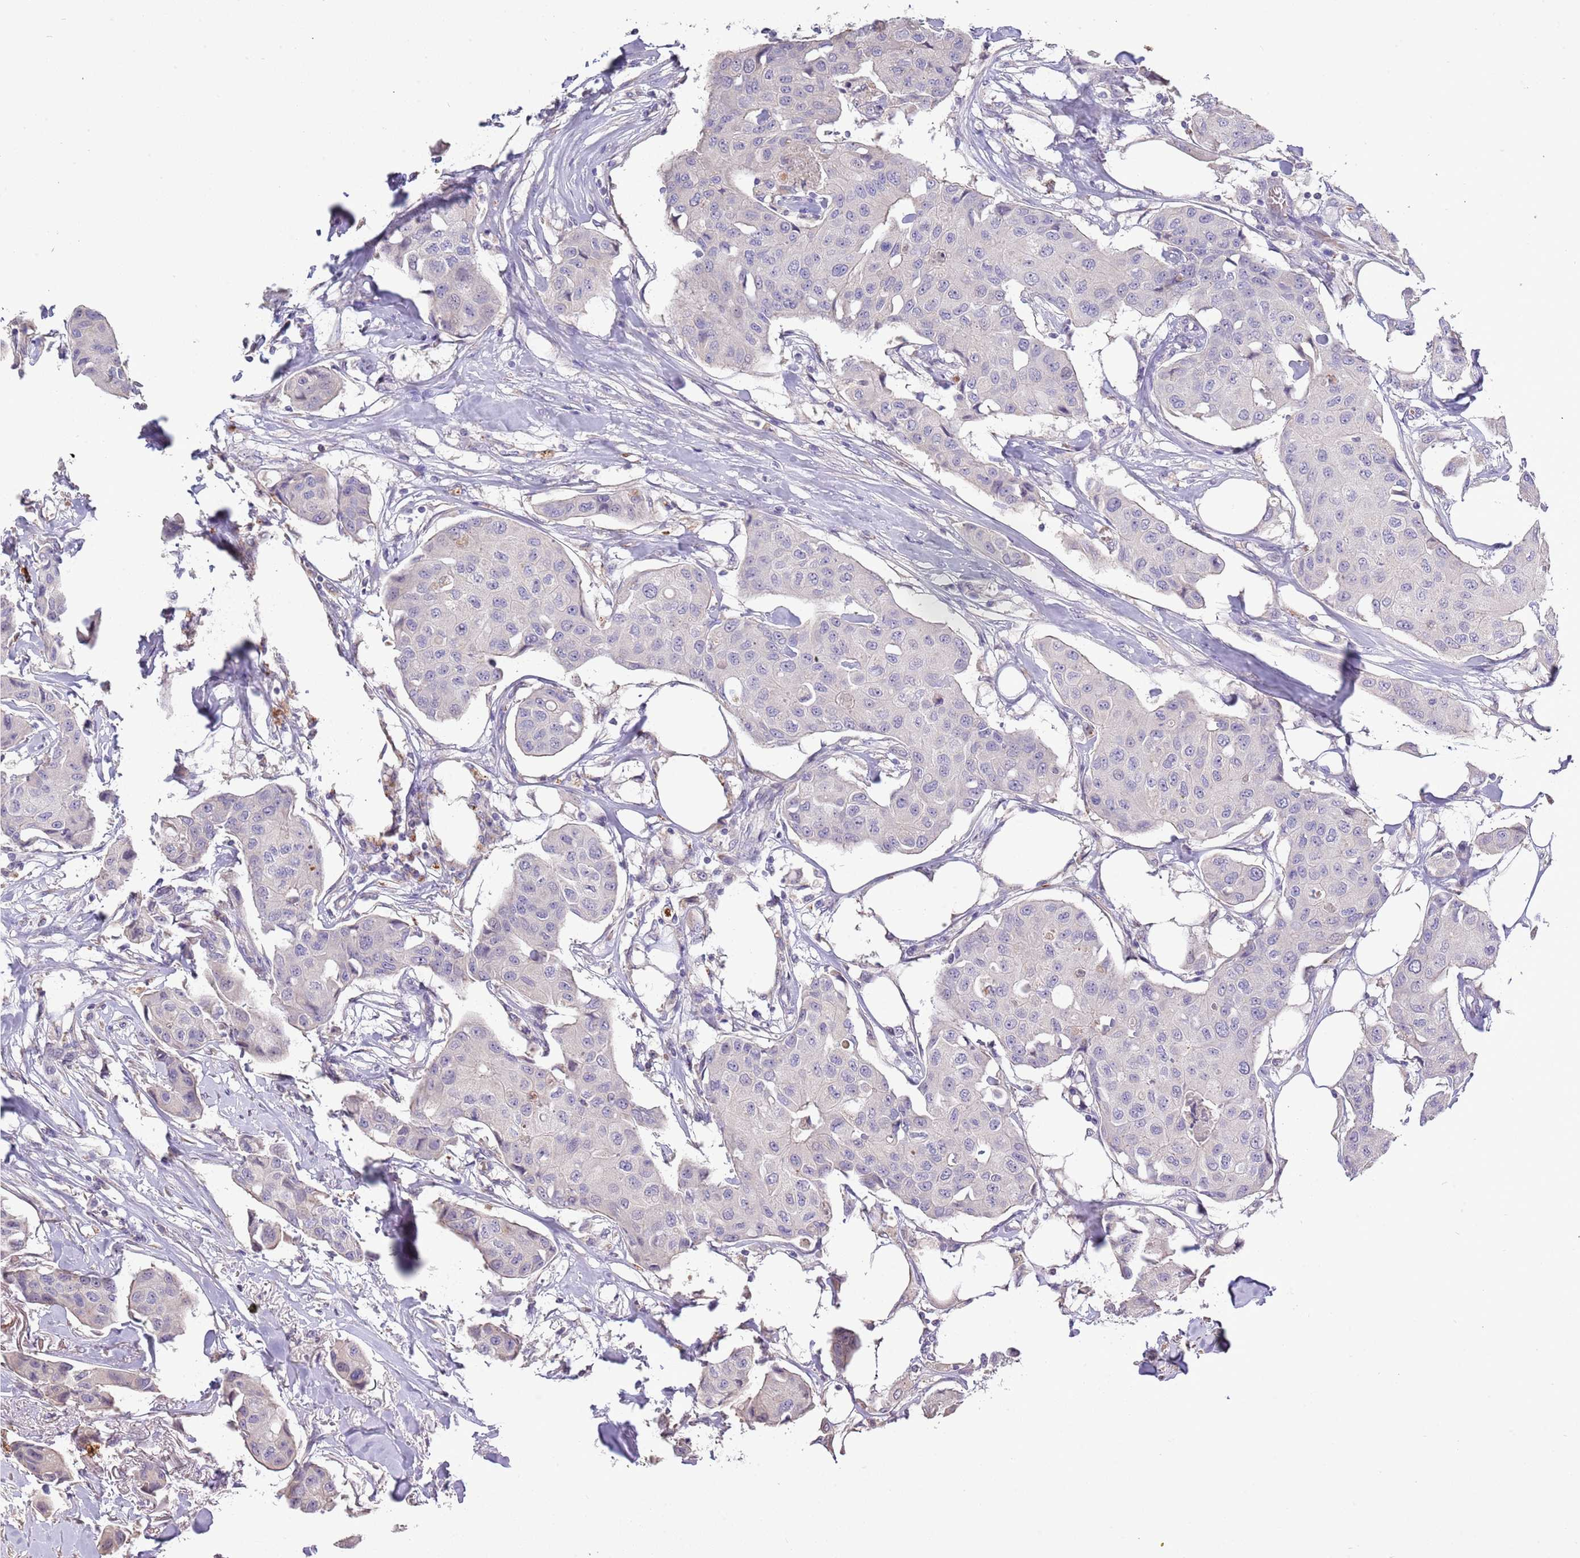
{"staining": {"intensity": "negative", "quantity": "none", "location": "none"}, "tissue": "breast cancer", "cell_type": "Tumor cells", "image_type": "cancer", "snomed": [{"axis": "morphology", "description": "Duct carcinoma"}, {"axis": "topography", "description": "Breast"}], "caption": "Tumor cells are negative for brown protein staining in breast cancer.", "gene": "P2RY13", "patient": {"sex": "female", "age": 80}}